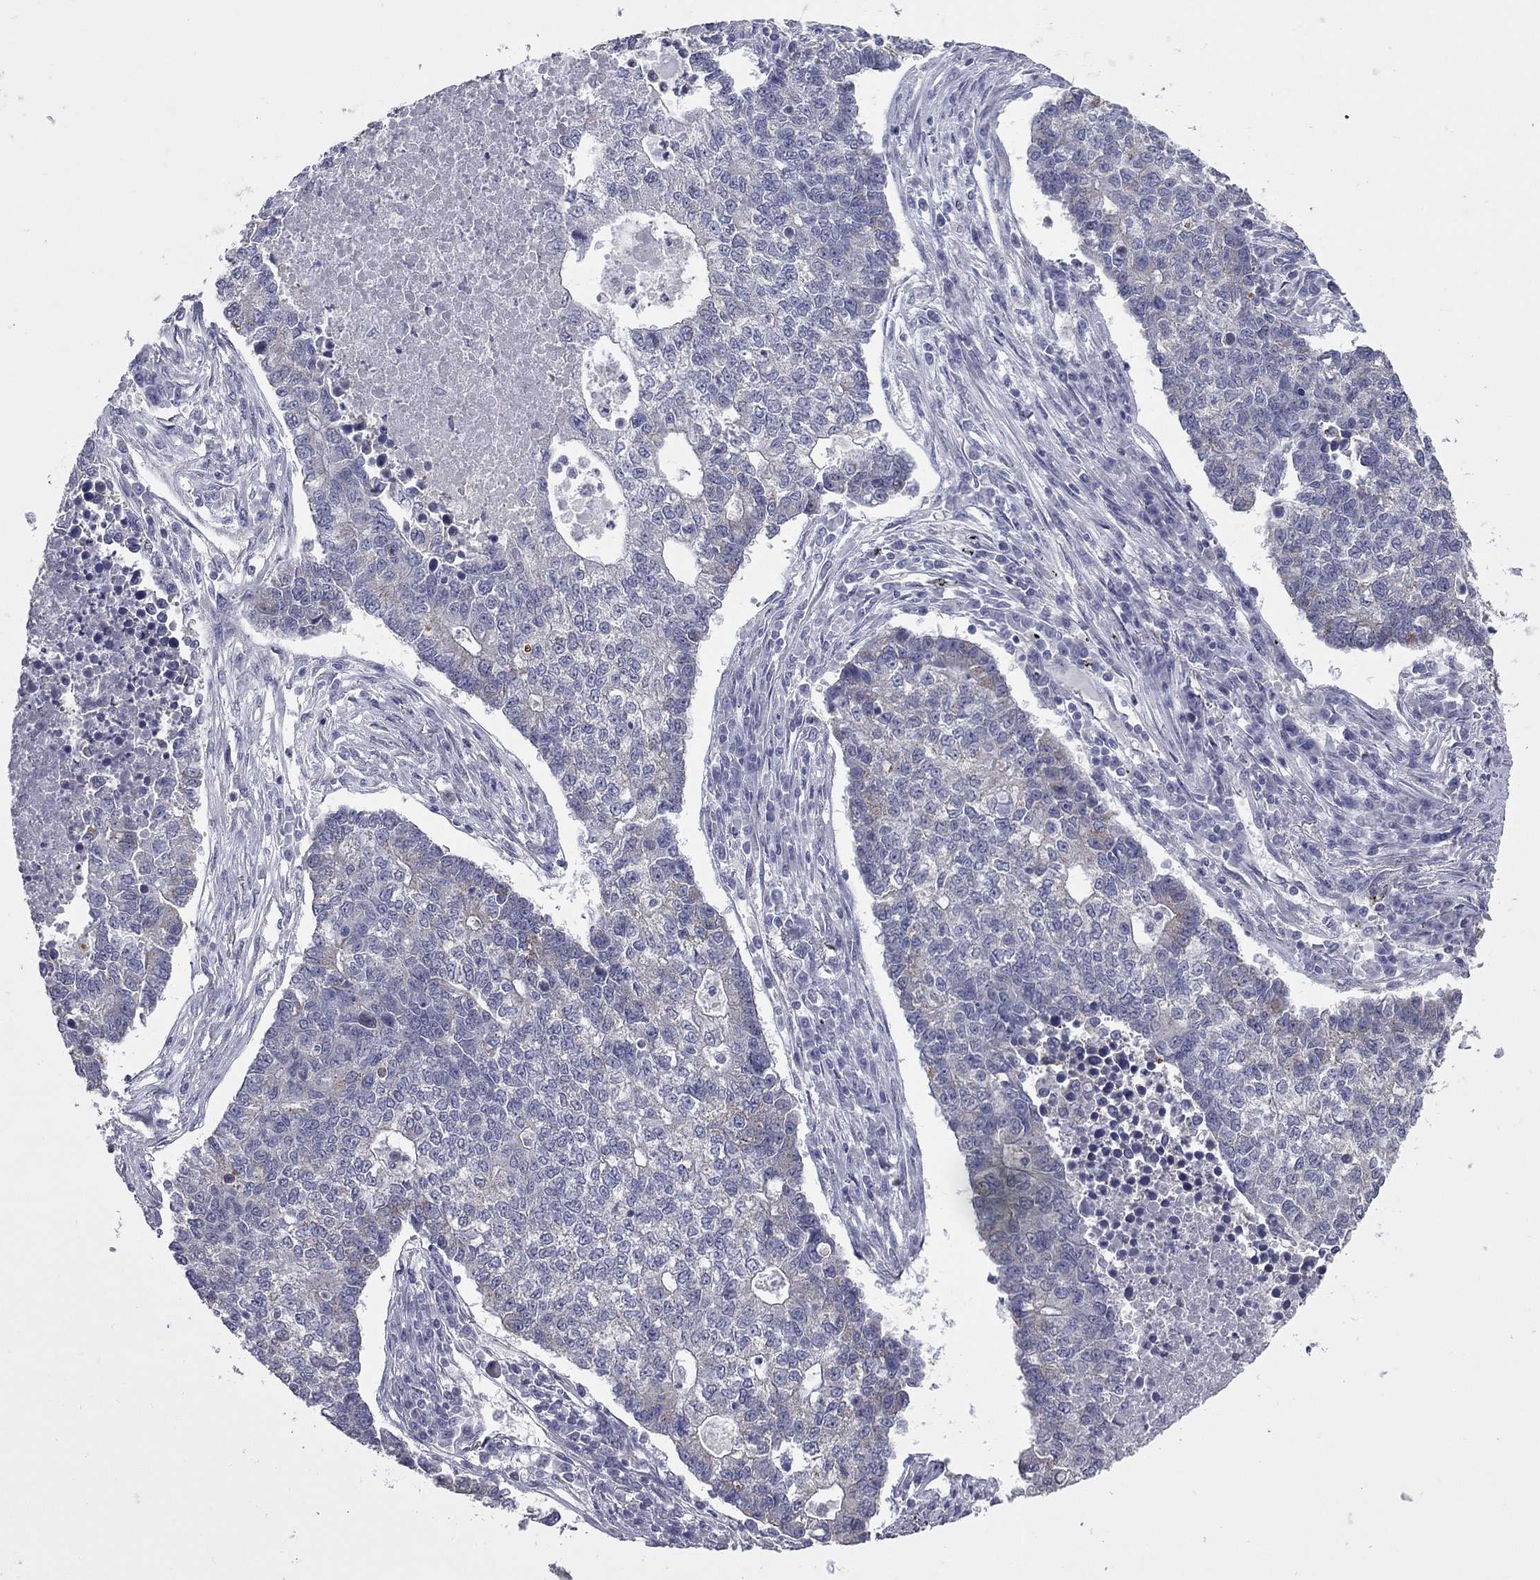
{"staining": {"intensity": "weak", "quantity": "<25%", "location": "cytoplasmic/membranous"}, "tissue": "lung cancer", "cell_type": "Tumor cells", "image_type": "cancer", "snomed": [{"axis": "morphology", "description": "Adenocarcinoma, NOS"}, {"axis": "topography", "description": "Lung"}], "caption": "Immunohistochemistry of lung adenocarcinoma exhibits no expression in tumor cells.", "gene": "SHOC2", "patient": {"sex": "male", "age": 57}}